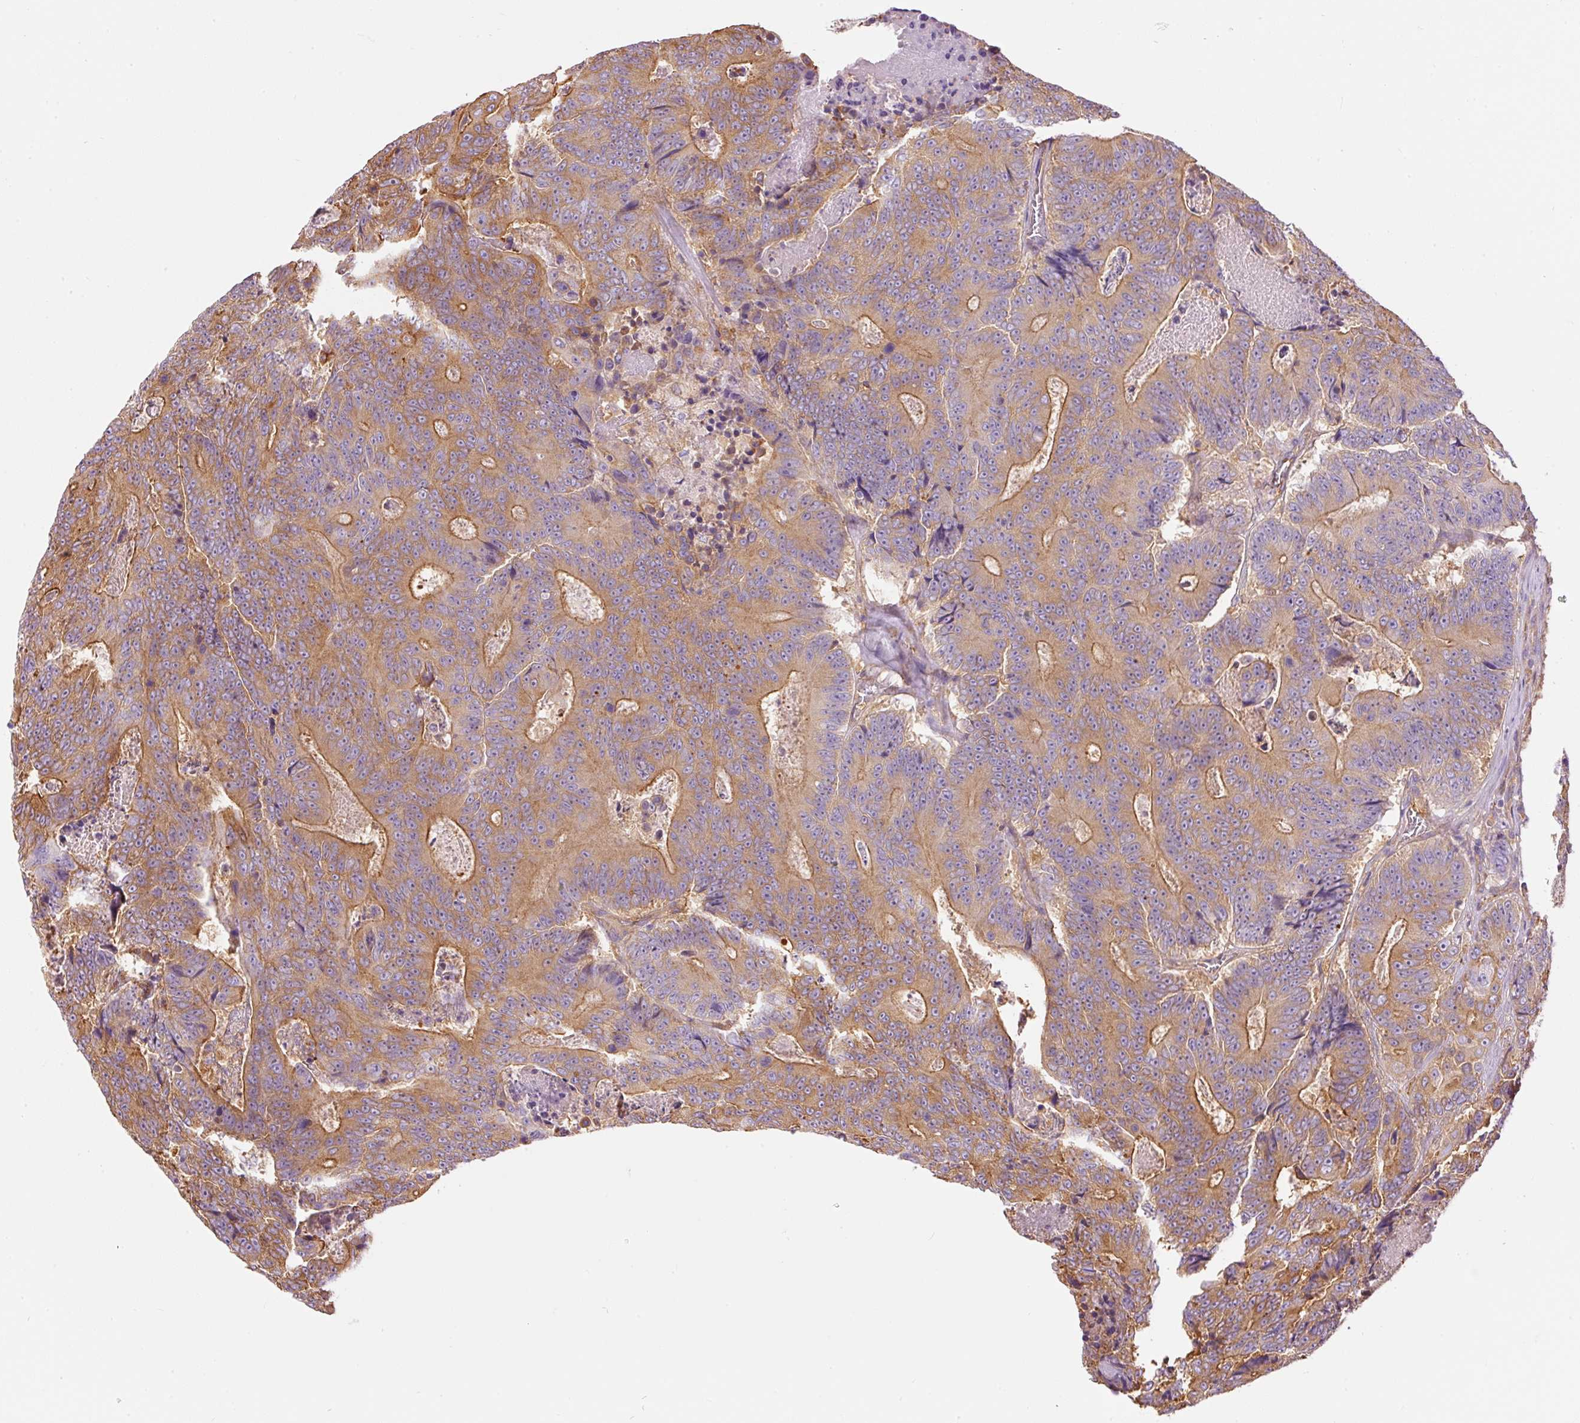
{"staining": {"intensity": "moderate", "quantity": ">75%", "location": "cytoplasmic/membranous"}, "tissue": "colorectal cancer", "cell_type": "Tumor cells", "image_type": "cancer", "snomed": [{"axis": "morphology", "description": "Adenocarcinoma, NOS"}, {"axis": "topography", "description": "Colon"}], "caption": "Protein expression analysis of human colorectal cancer reveals moderate cytoplasmic/membranous staining in approximately >75% of tumor cells. Using DAB (3,3'-diaminobenzidine) (brown) and hematoxylin (blue) stains, captured at high magnification using brightfield microscopy.", "gene": "IL10RB", "patient": {"sex": "male", "age": 83}}